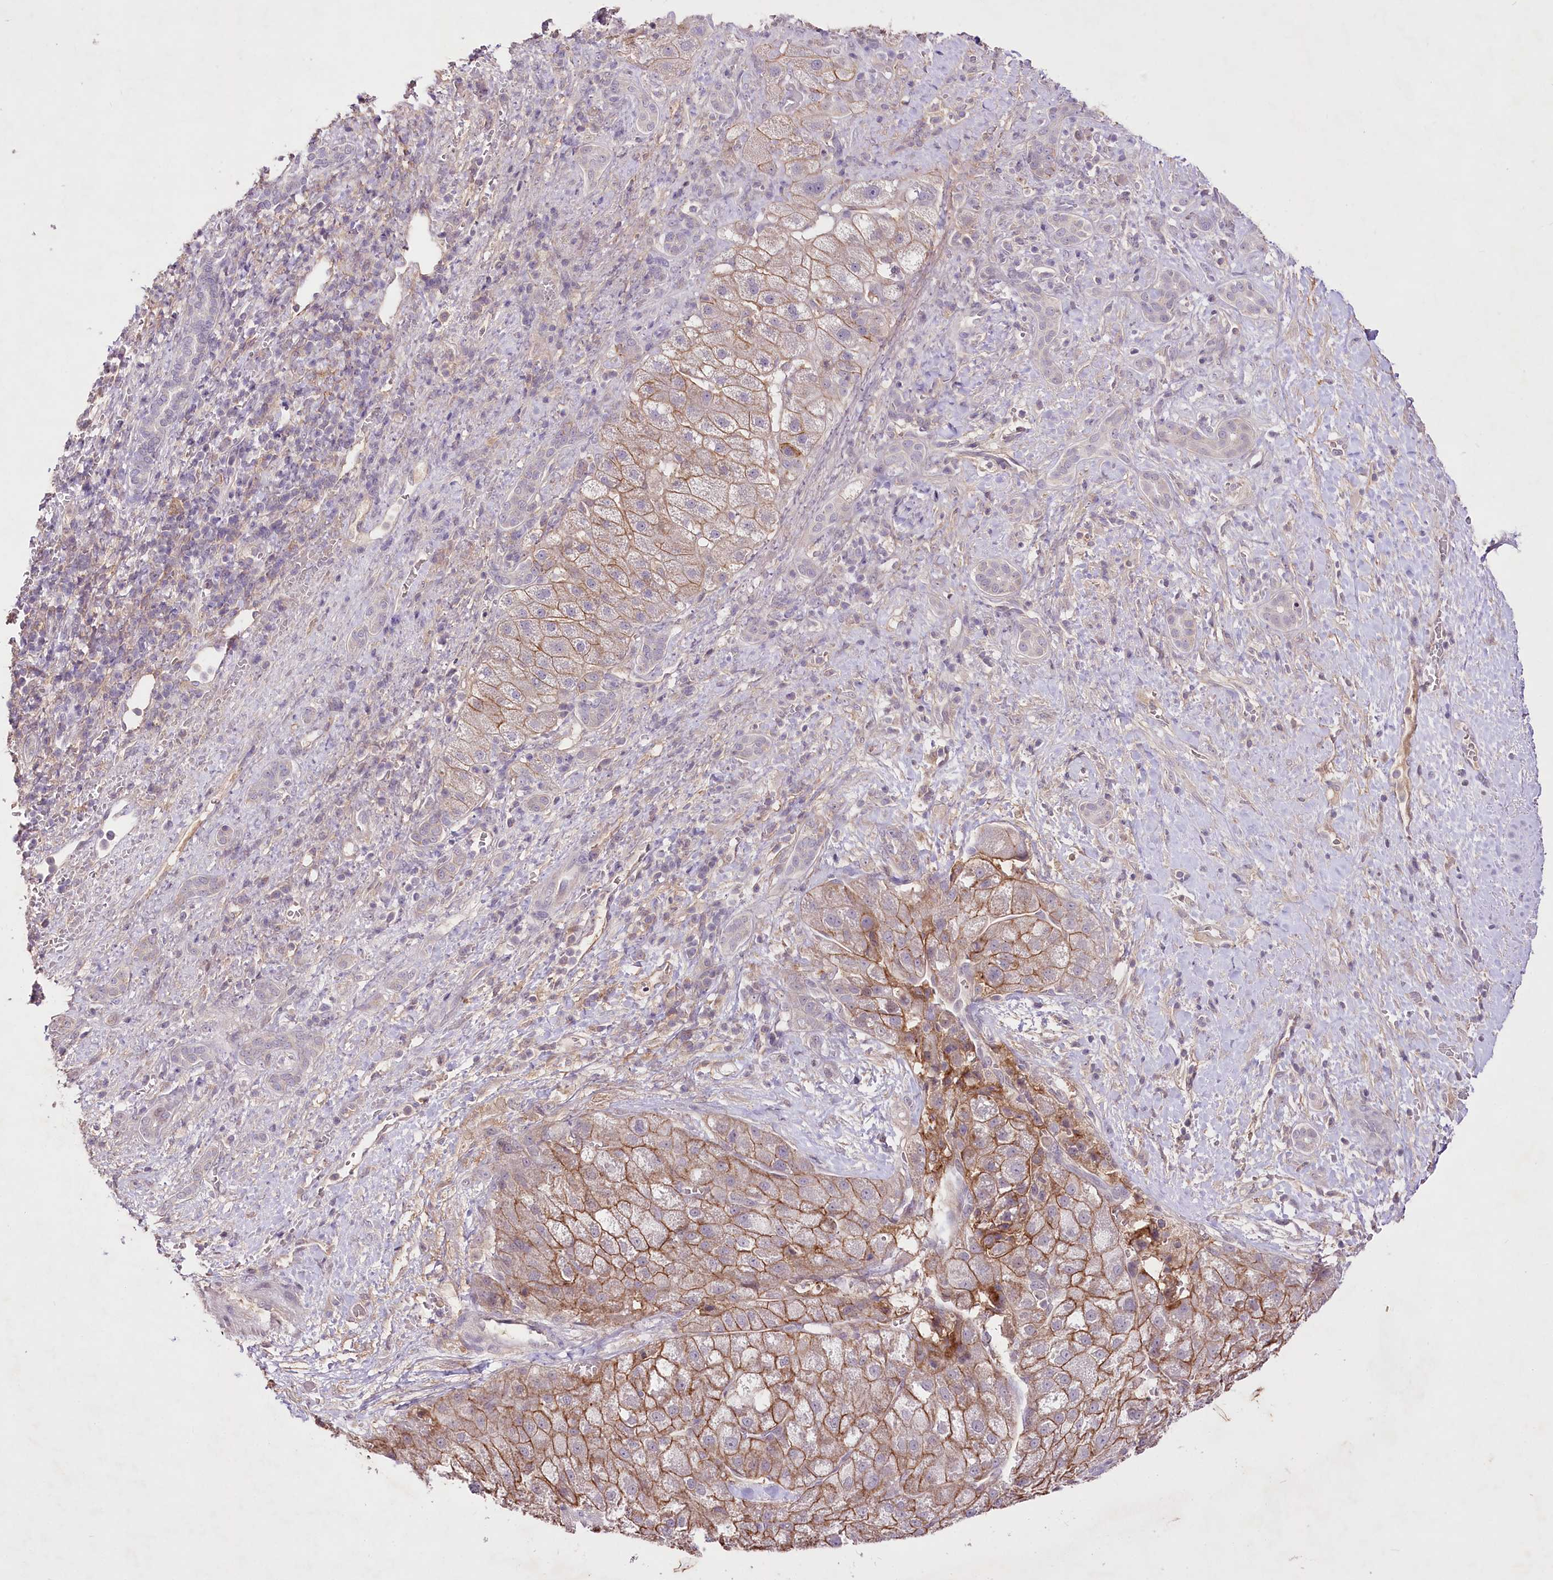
{"staining": {"intensity": "moderate", "quantity": ">75%", "location": "cytoplasmic/membranous"}, "tissue": "liver cancer", "cell_type": "Tumor cells", "image_type": "cancer", "snomed": [{"axis": "morphology", "description": "Normal tissue, NOS"}, {"axis": "morphology", "description": "Carcinoma, Hepatocellular, NOS"}, {"axis": "topography", "description": "Liver"}], "caption": "A medium amount of moderate cytoplasmic/membranous staining is appreciated in about >75% of tumor cells in liver cancer tissue.", "gene": "ENPP1", "patient": {"sex": "male", "age": 57}}